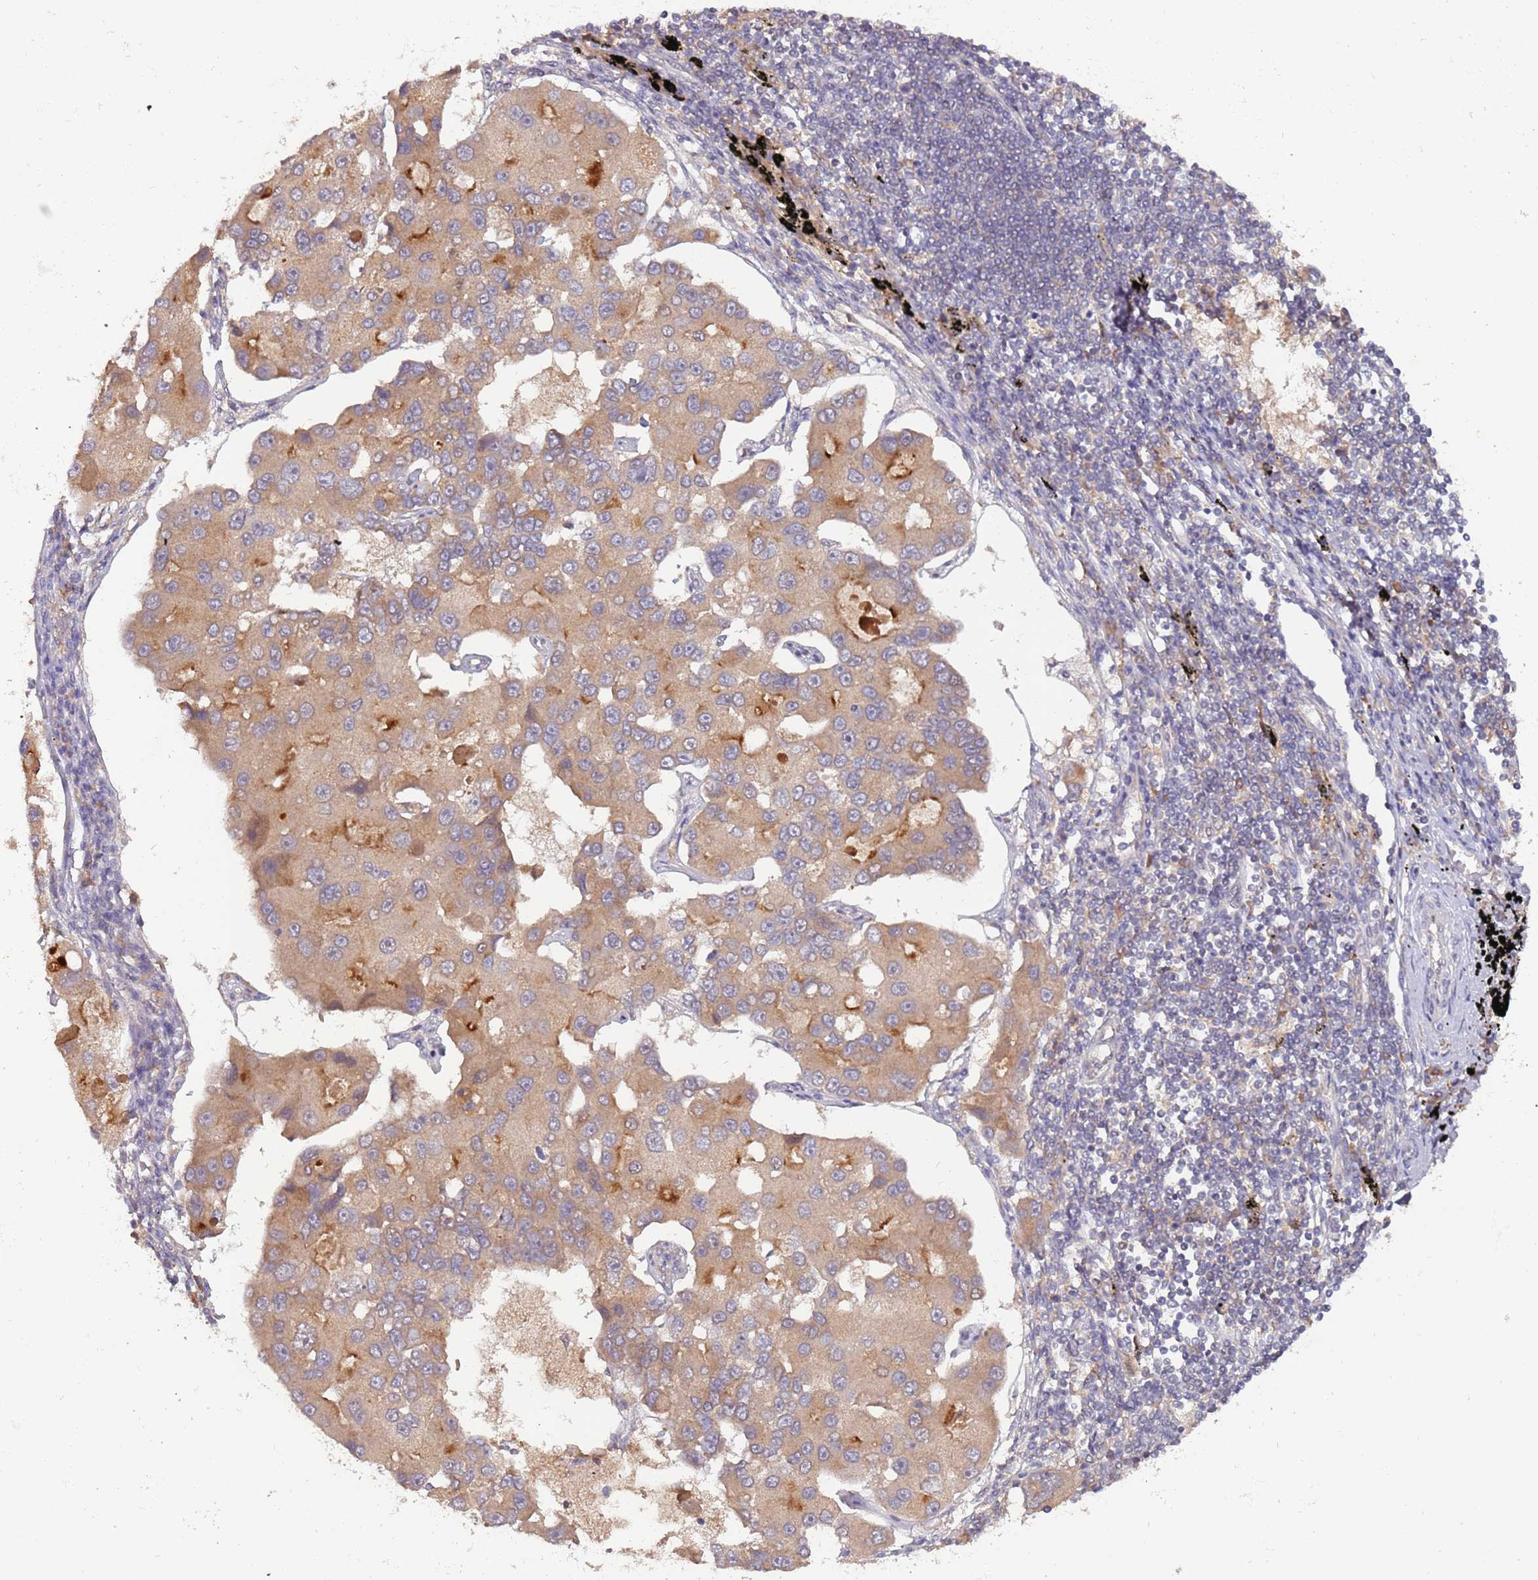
{"staining": {"intensity": "moderate", "quantity": ">75%", "location": "cytoplasmic/membranous"}, "tissue": "lung cancer", "cell_type": "Tumor cells", "image_type": "cancer", "snomed": [{"axis": "morphology", "description": "Adenocarcinoma, NOS"}, {"axis": "topography", "description": "Lung"}], "caption": "A brown stain shows moderate cytoplasmic/membranous expression of a protein in human lung cancer (adenocarcinoma) tumor cells. Nuclei are stained in blue.", "gene": "USP32", "patient": {"sex": "female", "age": 54}}